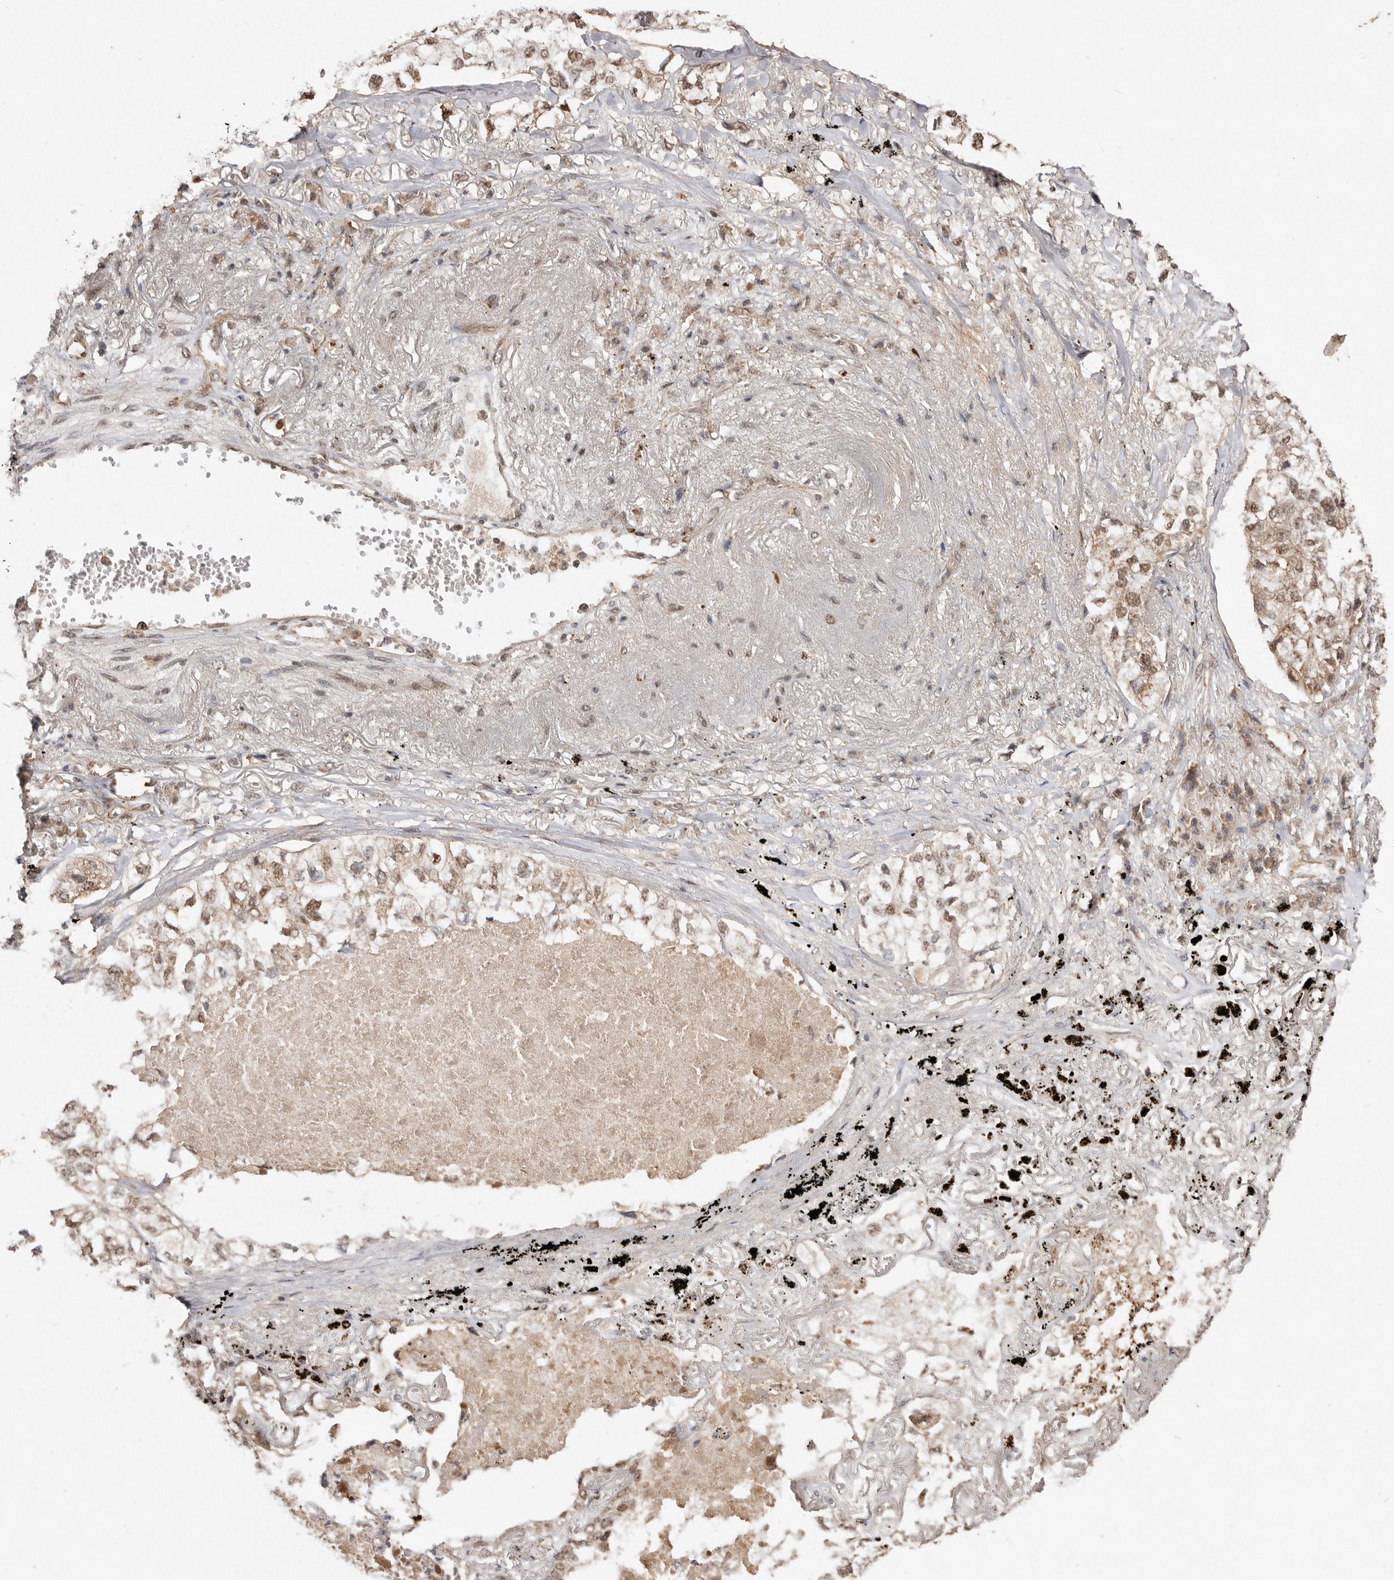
{"staining": {"intensity": "weak", "quantity": ">75%", "location": "cytoplasmic/membranous,nuclear"}, "tissue": "lung cancer", "cell_type": "Tumor cells", "image_type": "cancer", "snomed": [{"axis": "morphology", "description": "Adenocarcinoma, NOS"}, {"axis": "topography", "description": "Lung"}], "caption": "Immunohistochemical staining of adenocarcinoma (lung) reveals low levels of weak cytoplasmic/membranous and nuclear positivity in approximately >75% of tumor cells.", "gene": "TARS2", "patient": {"sex": "male", "age": 65}}